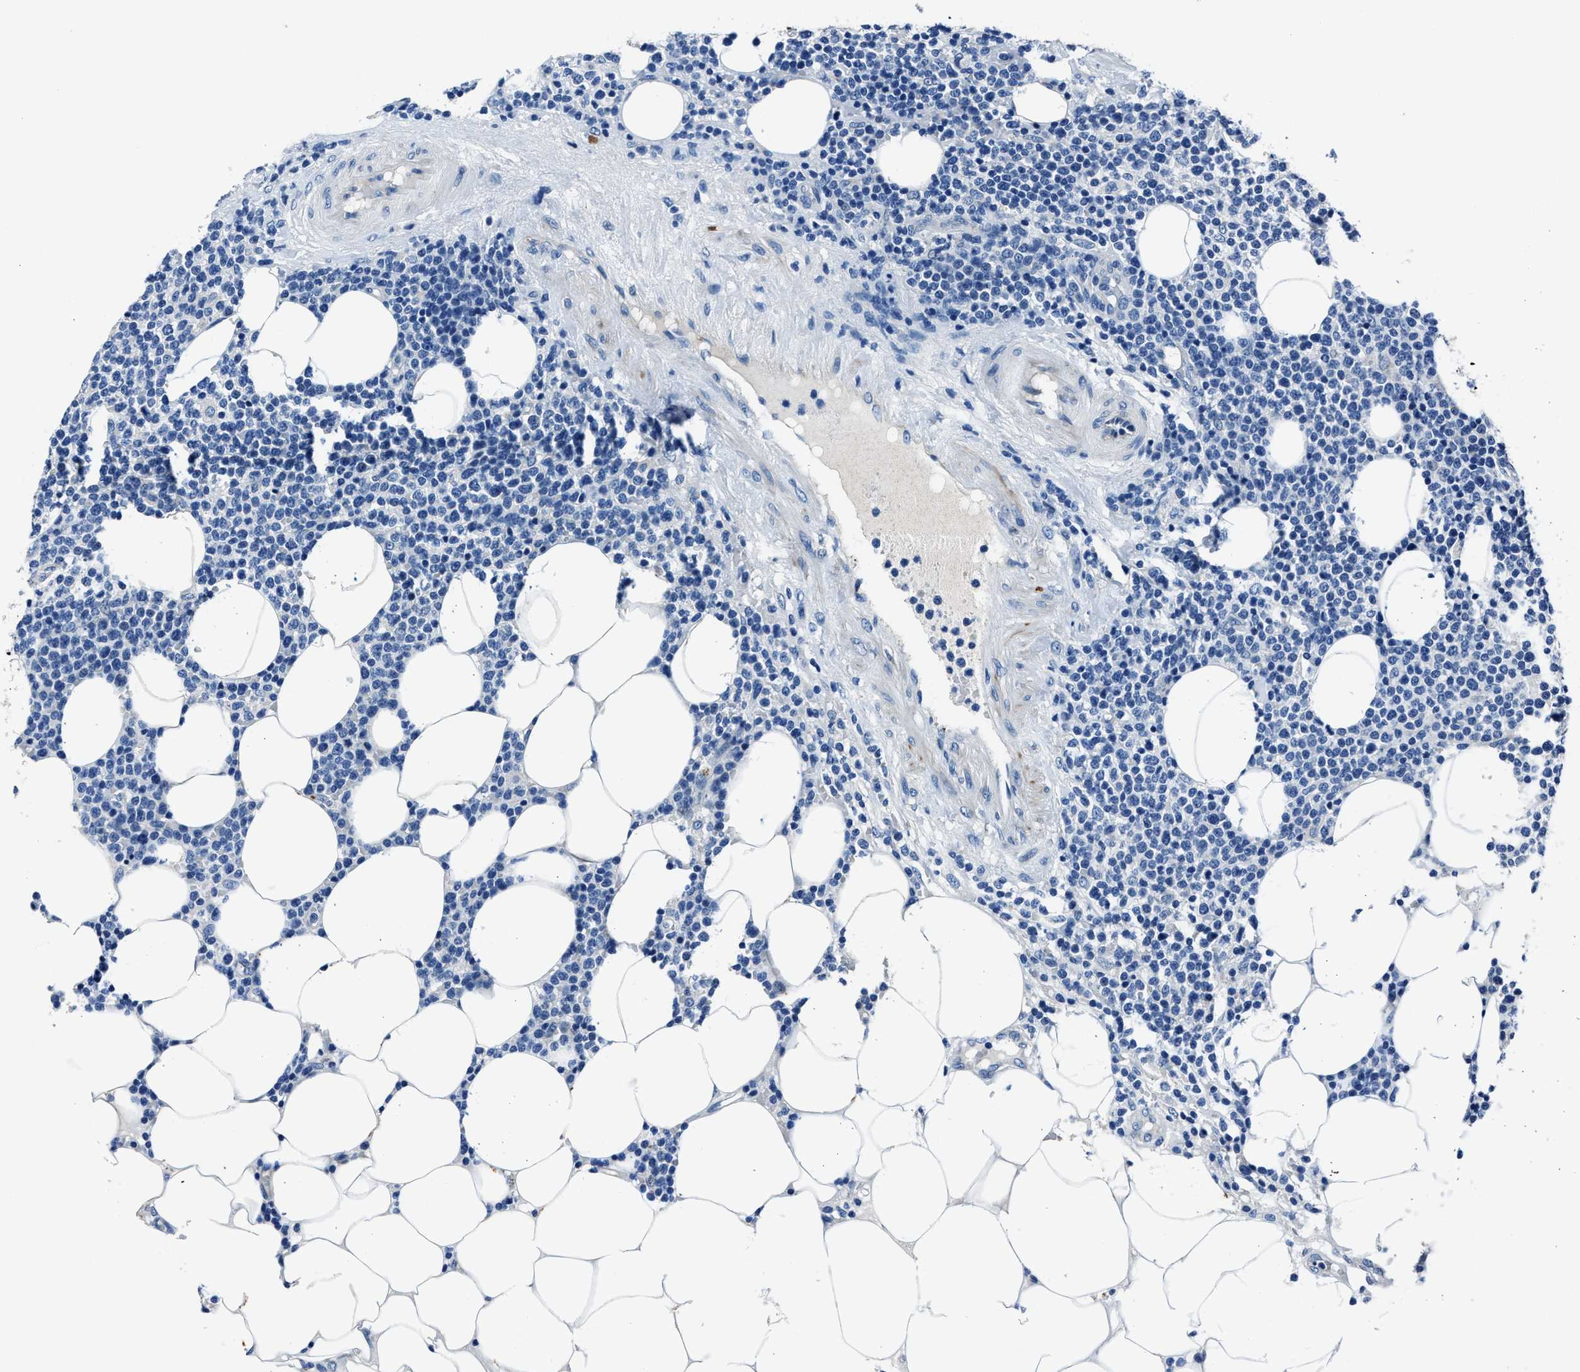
{"staining": {"intensity": "negative", "quantity": "none", "location": "none"}, "tissue": "lymphoma", "cell_type": "Tumor cells", "image_type": "cancer", "snomed": [{"axis": "morphology", "description": "Malignant lymphoma, non-Hodgkin's type, High grade"}, {"axis": "topography", "description": "Lymph node"}], "caption": "Immunohistochemistry (IHC) of human lymphoma displays no staining in tumor cells.", "gene": "NACAD", "patient": {"sex": "male", "age": 61}}